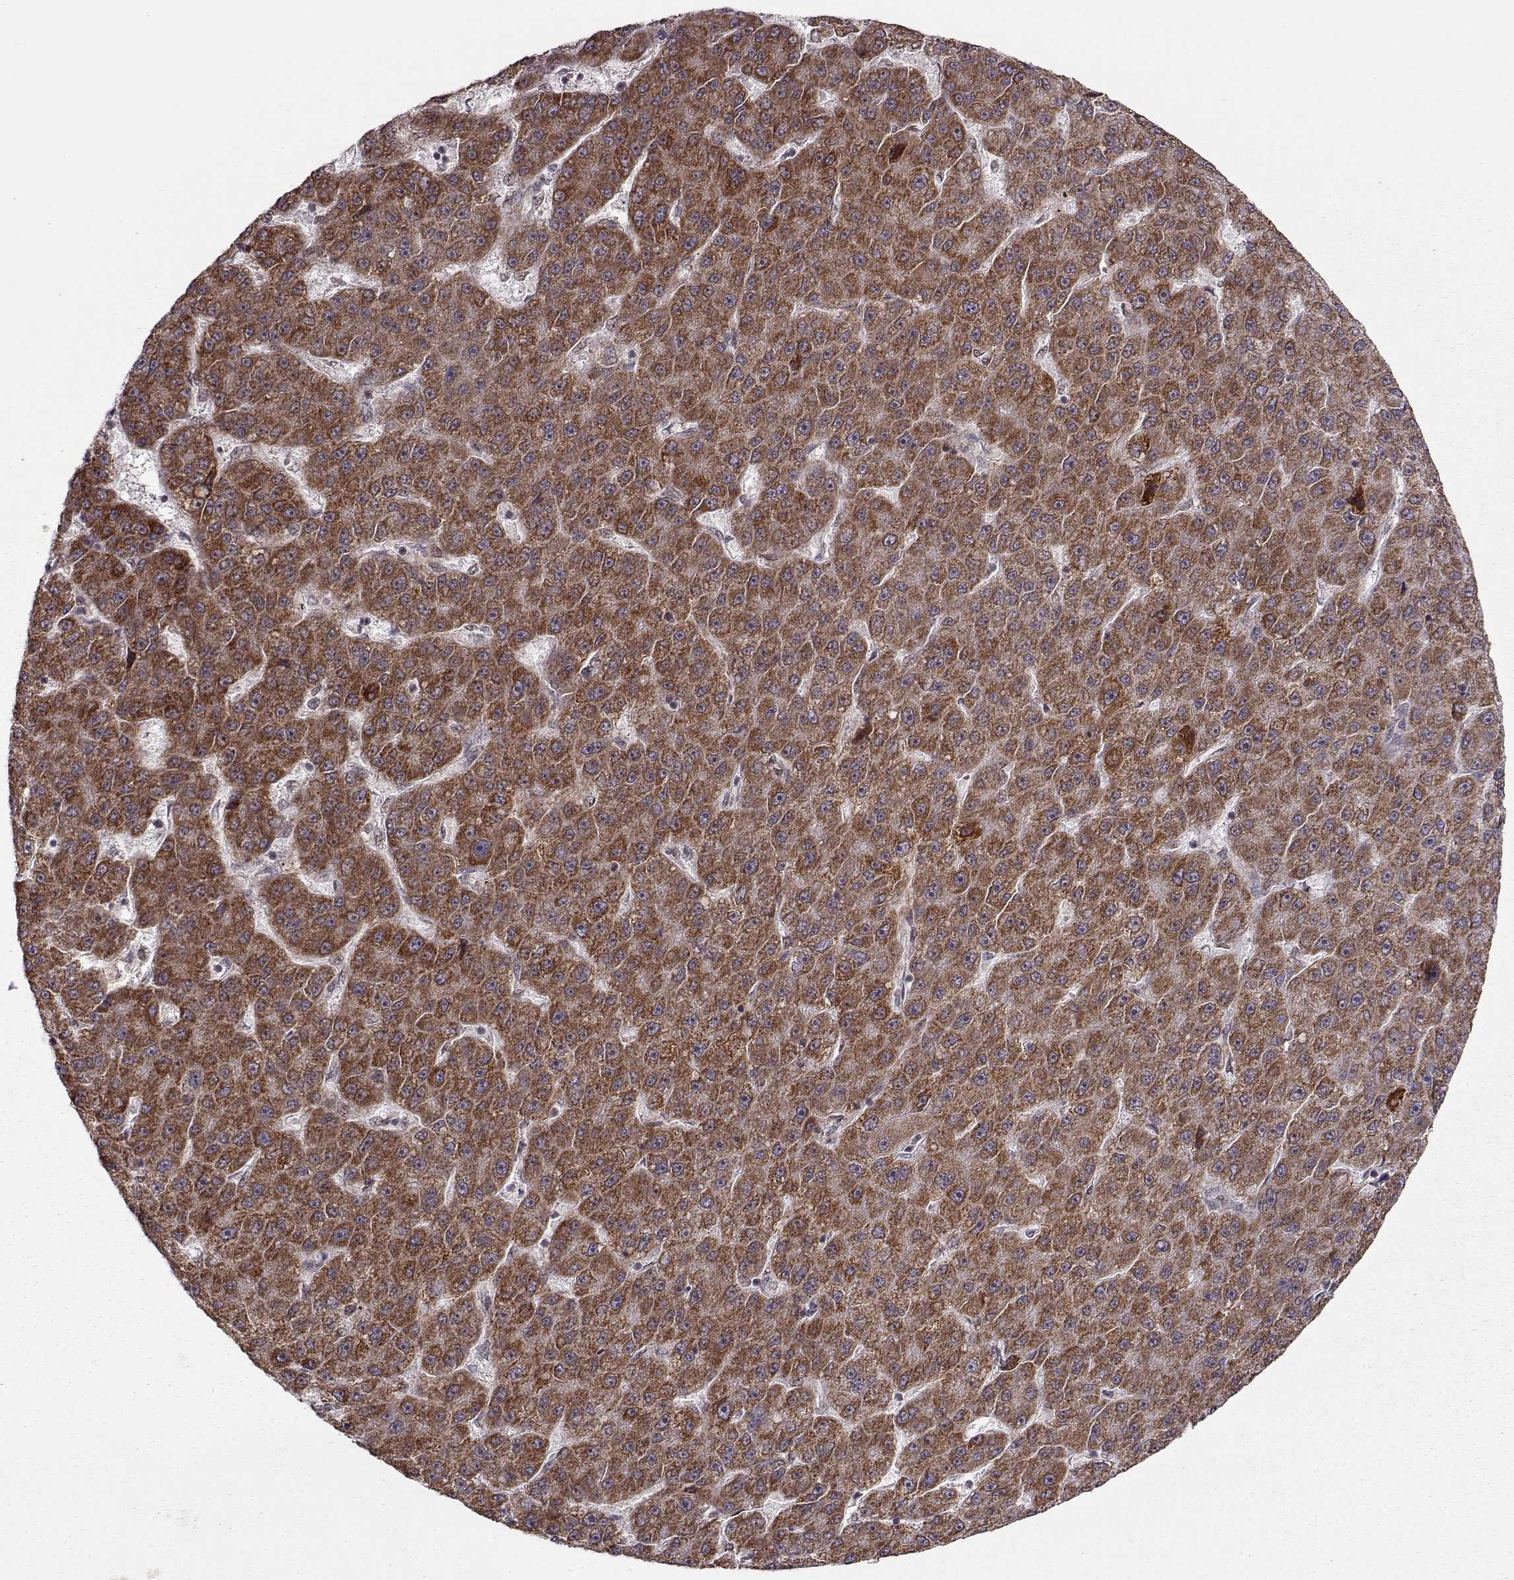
{"staining": {"intensity": "strong", "quantity": ">75%", "location": "cytoplasmic/membranous"}, "tissue": "liver cancer", "cell_type": "Tumor cells", "image_type": "cancer", "snomed": [{"axis": "morphology", "description": "Carcinoma, Hepatocellular, NOS"}, {"axis": "topography", "description": "Liver"}], "caption": "Hepatocellular carcinoma (liver) stained with a brown dye displays strong cytoplasmic/membranous positive staining in approximately >75% of tumor cells.", "gene": "RAI1", "patient": {"sex": "male", "age": 67}}